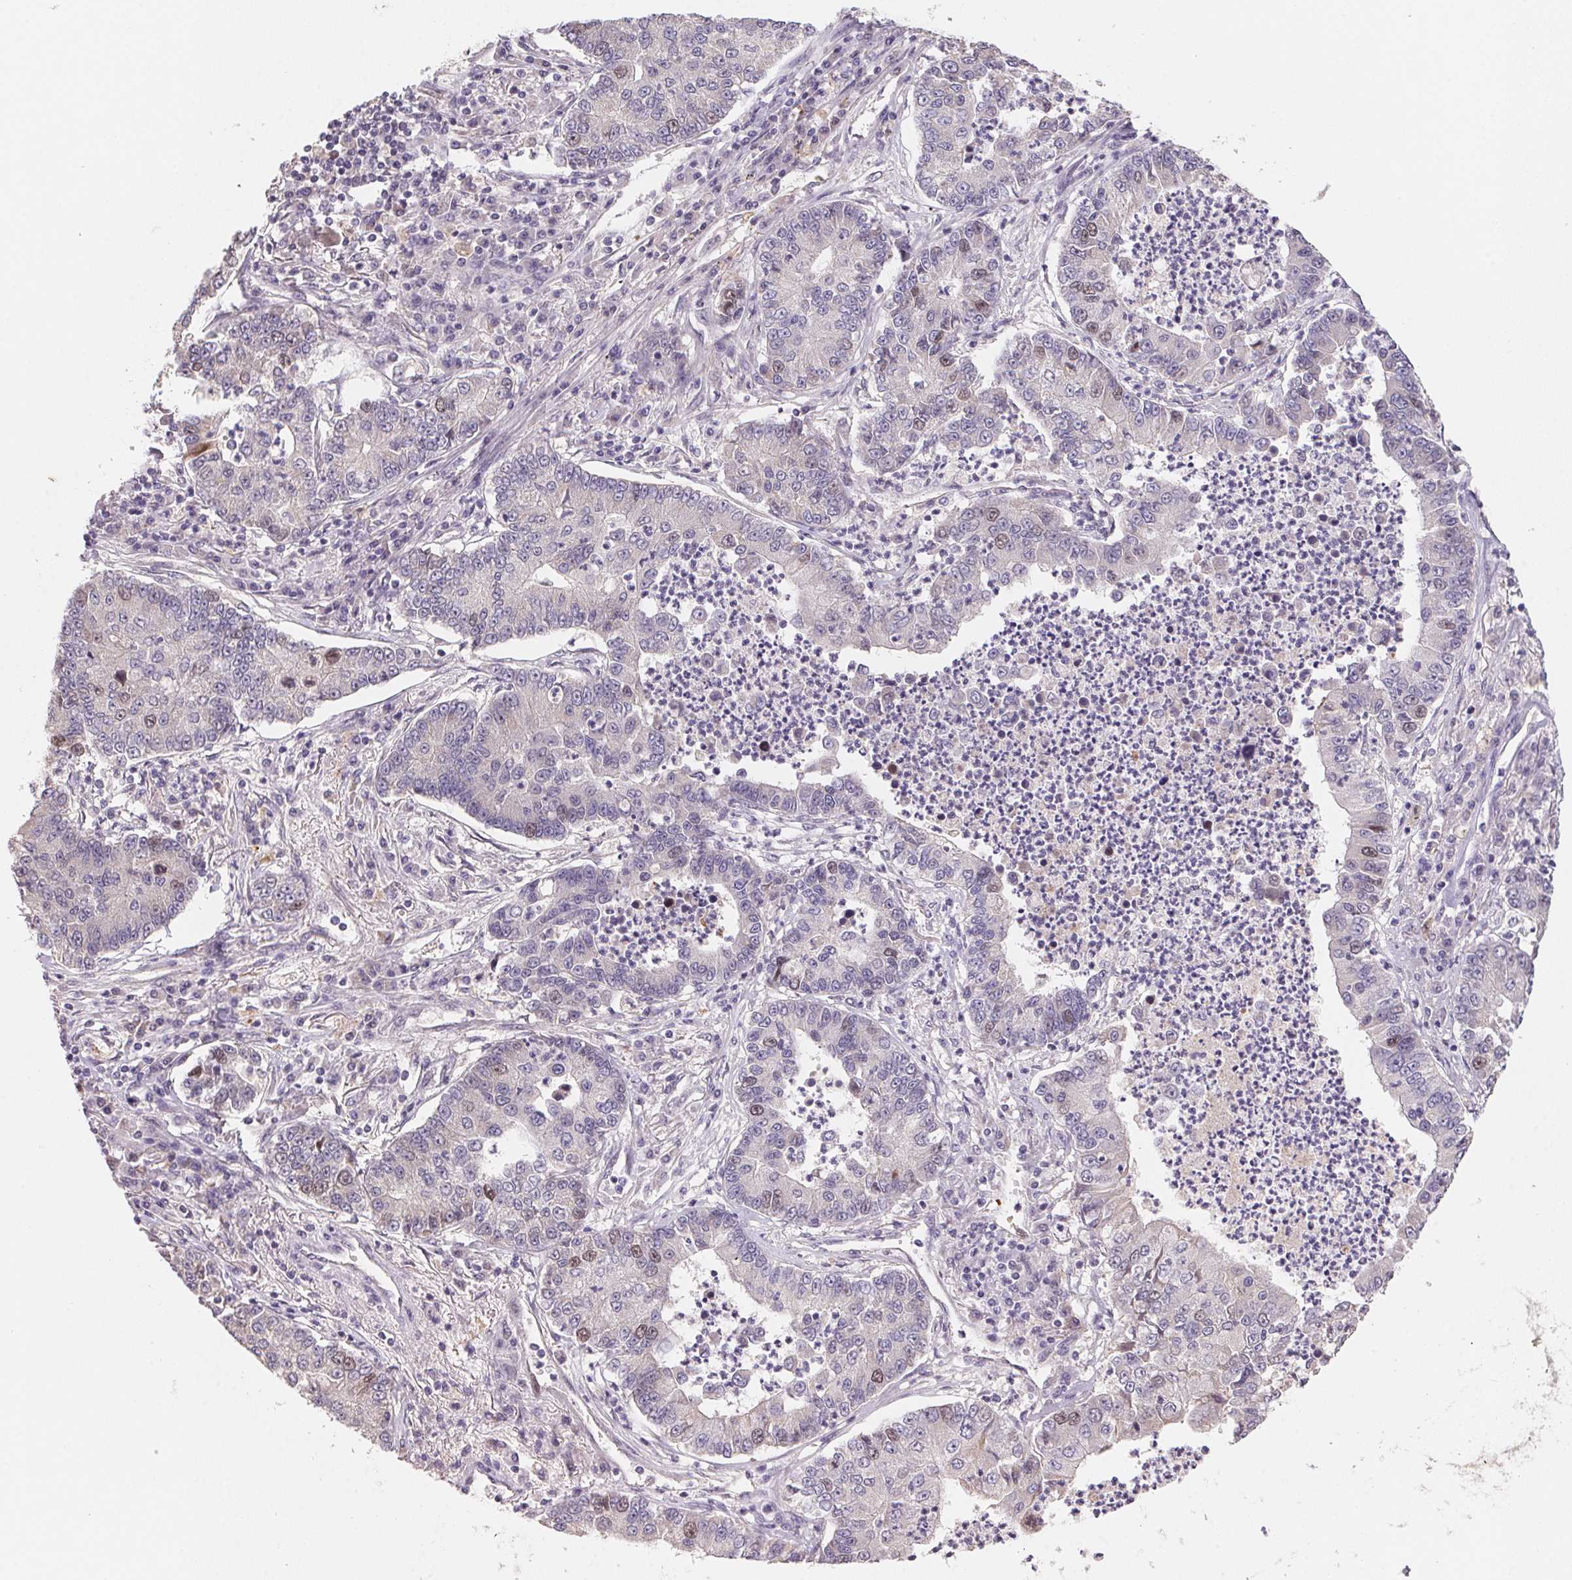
{"staining": {"intensity": "weak", "quantity": "<25%", "location": "nuclear"}, "tissue": "lung cancer", "cell_type": "Tumor cells", "image_type": "cancer", "snomed": [{"axis": "morphology", "description": "Adenocarcinoma, NOS"}, {"axis": "topography", "description": "Lung"}], "caption": "High magnification brightfield microscopy of lung adenocarcinoma stained with DAB (brown) and counterstained with hematoxylin (blue): tumor cells show no significant expression. Nuclei are stained in blue.", "gene": "KIFC1", "patient": {"sex": "female", "age": 57}}